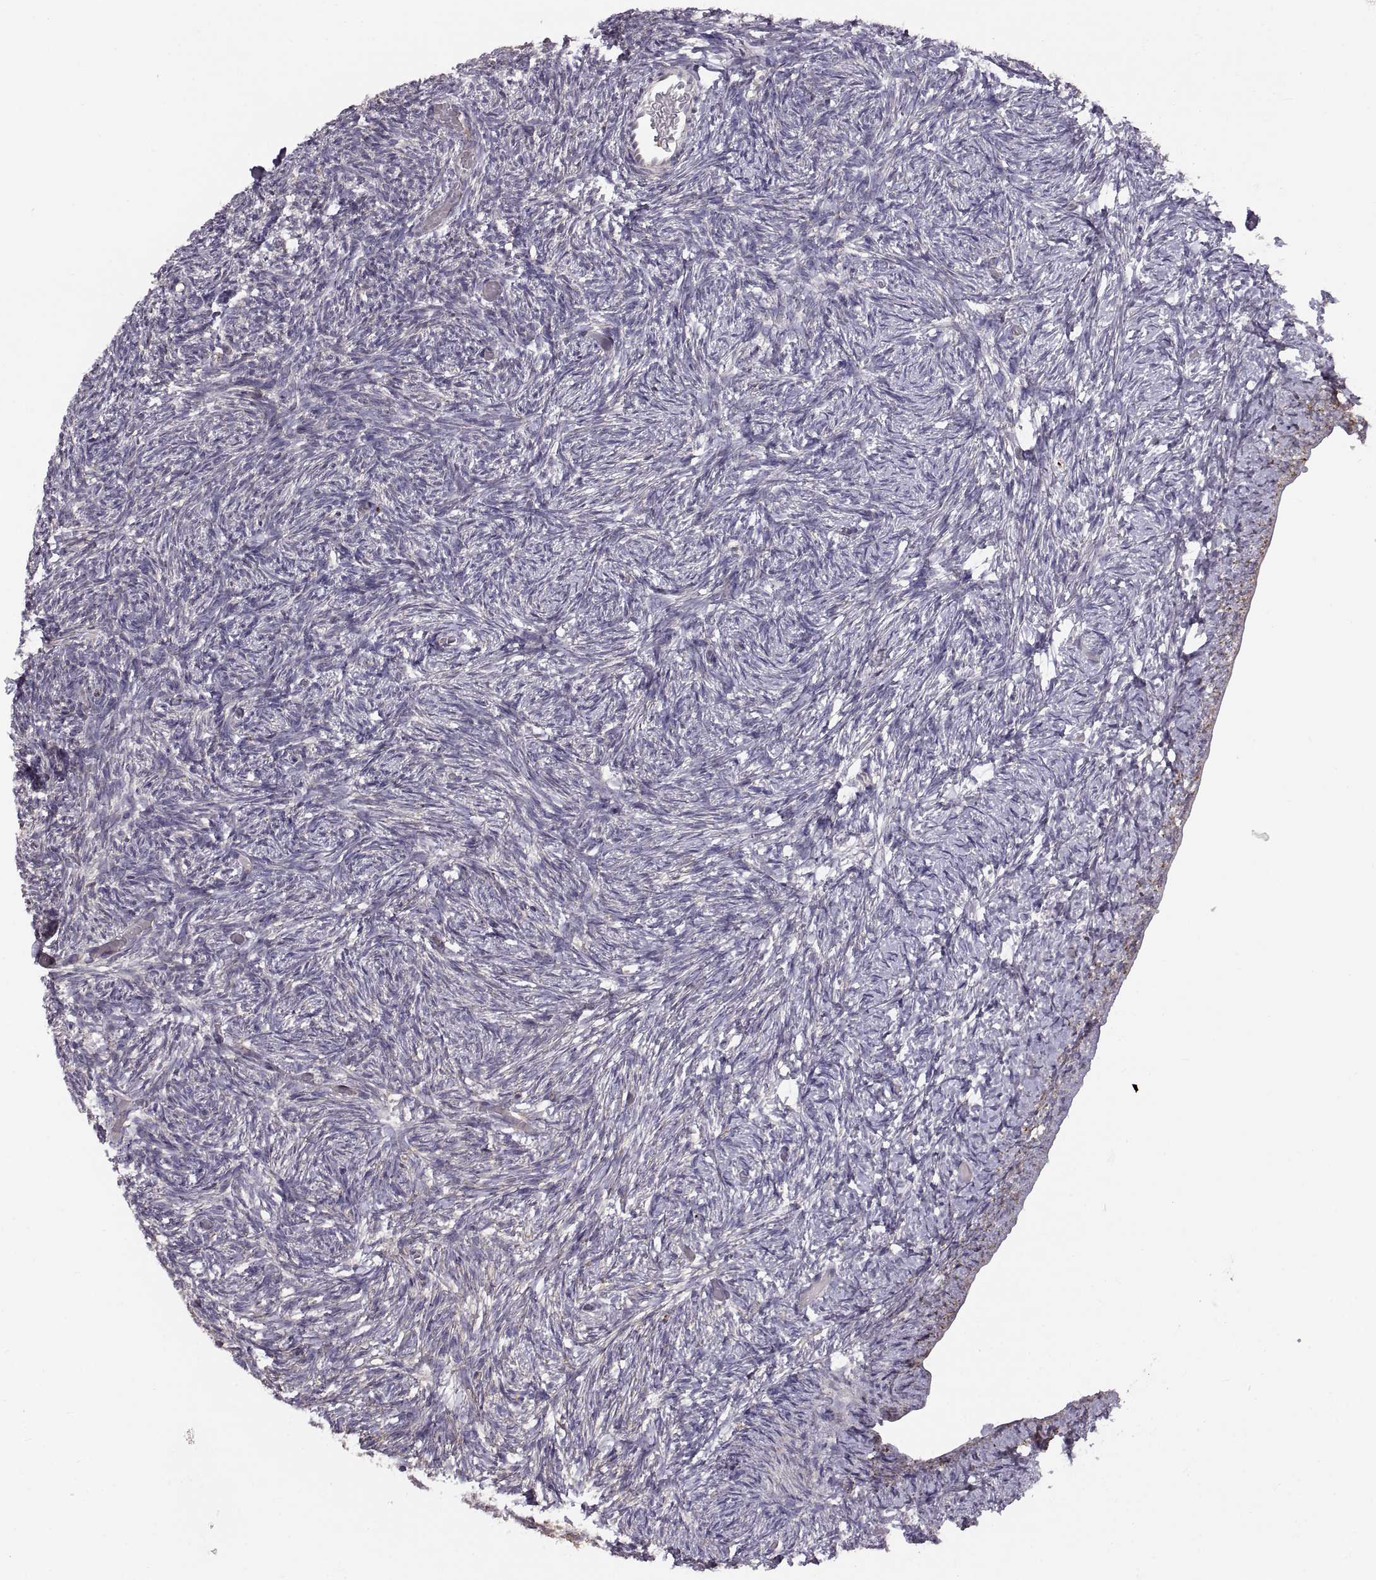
{"staining": {"intensity": "negative", "quantity": "none", "location": "none"}, "tissue": "ovary", "cell_type": "Ovarian stroma cells", "image_type": "normal", "snomed": [{"axis": "morphology", "description": "Normal tissue, NOS"}, {"axis": "topography", "description": "Ovary"}], "caption": "This is an IHC photomicrograph of unremarkable human ovary. There is no expression in ovarian stroma cells.", "gene": "PLEKHB2", "patient": {"sex": "female", "age": 39}}